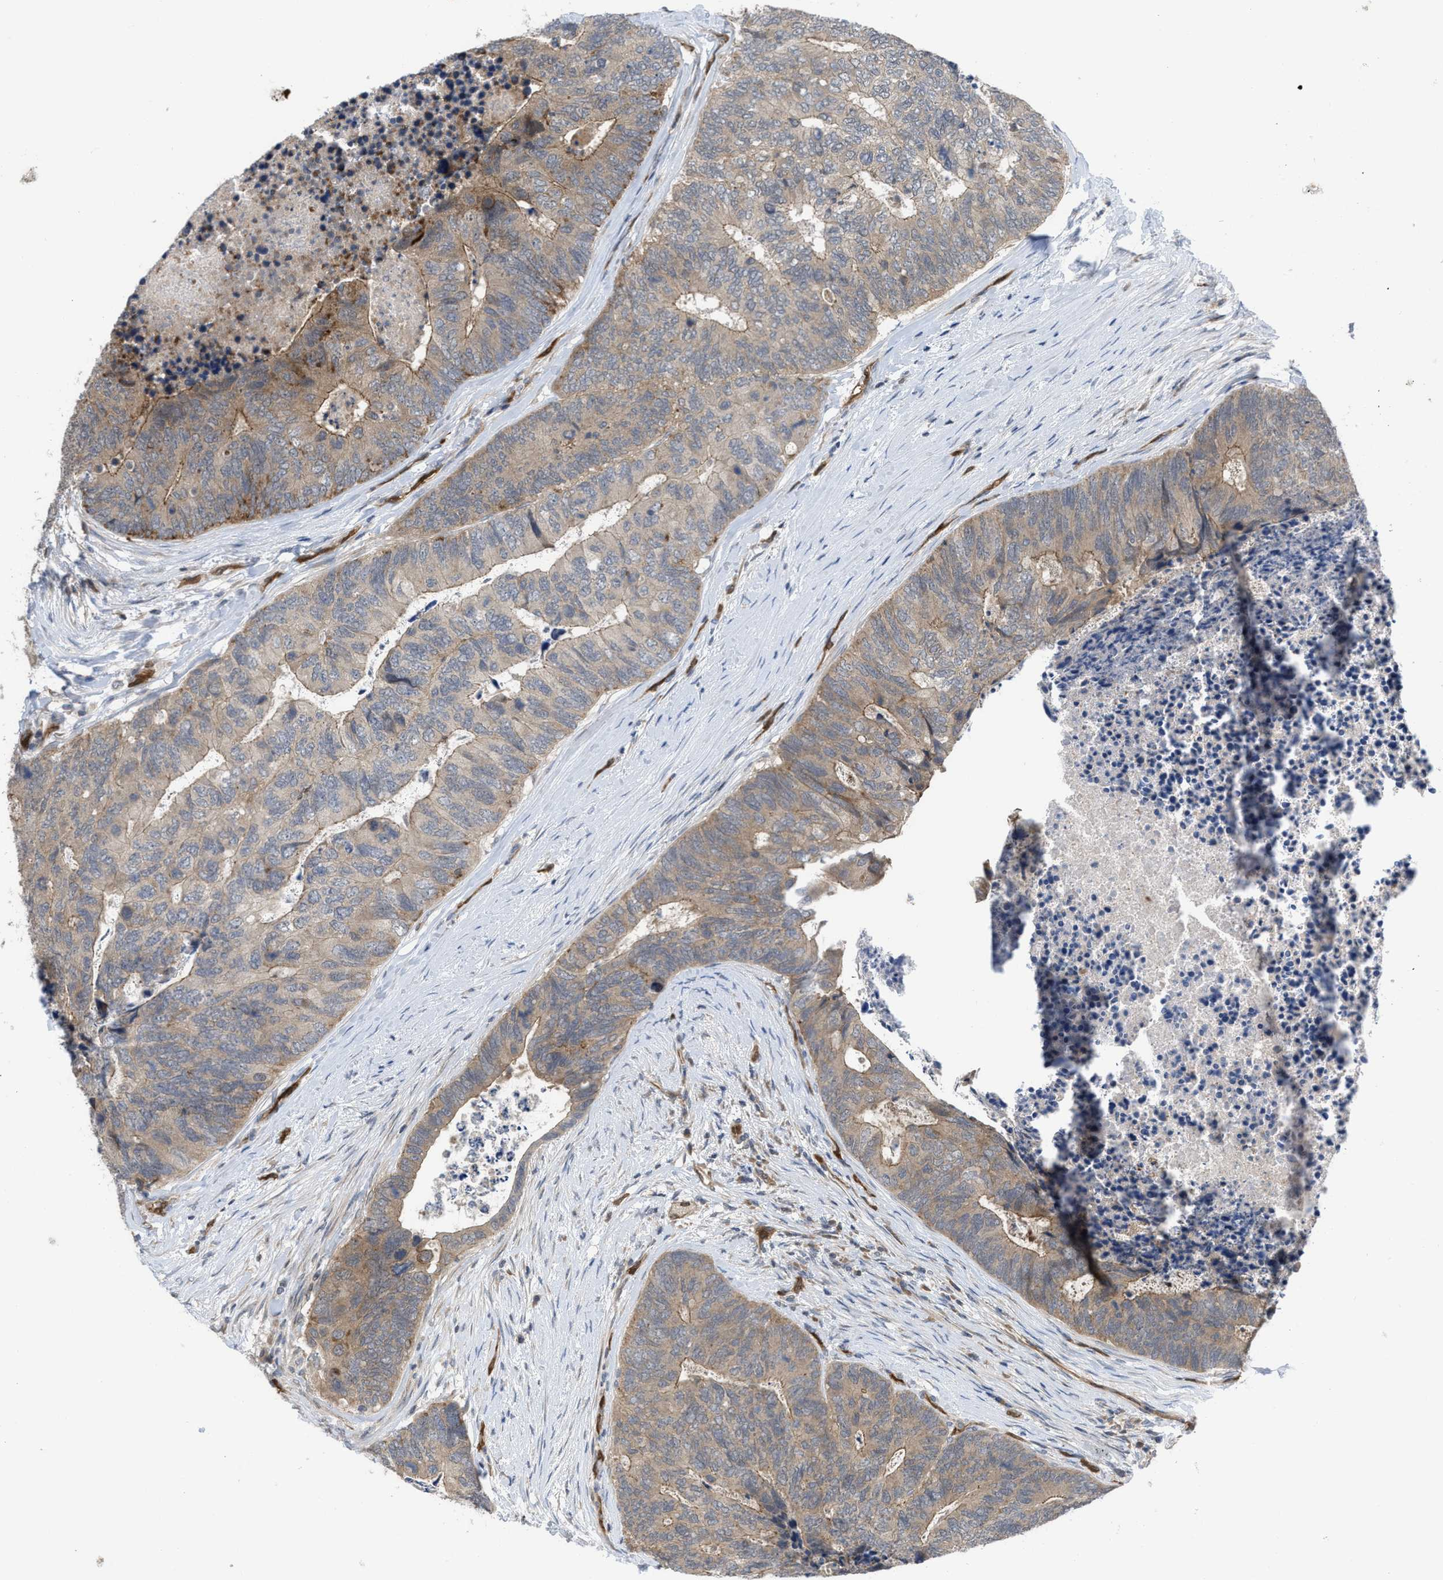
{"staining": {"intensity": "moderate", "quantity": ">75%", "location": "cytoplasmic/membranous"}, "tissue": "colorectal cancer", "cell_type": "Tumor cells", "image_type": "cancer", "snomed": [{"axis": "morphology", "description": "Adenocarcinoma, NOS"}, {"axis": "topography", "description": "Colon"}], "caption": "Protein positivity by immunohistochemistry shows moderate cytoplasmic/membranous expression in about >75% of tumor cells in colorectal cancer.", "gene": "LDAF1", "patient": {"sex": "female", "age": 67}}